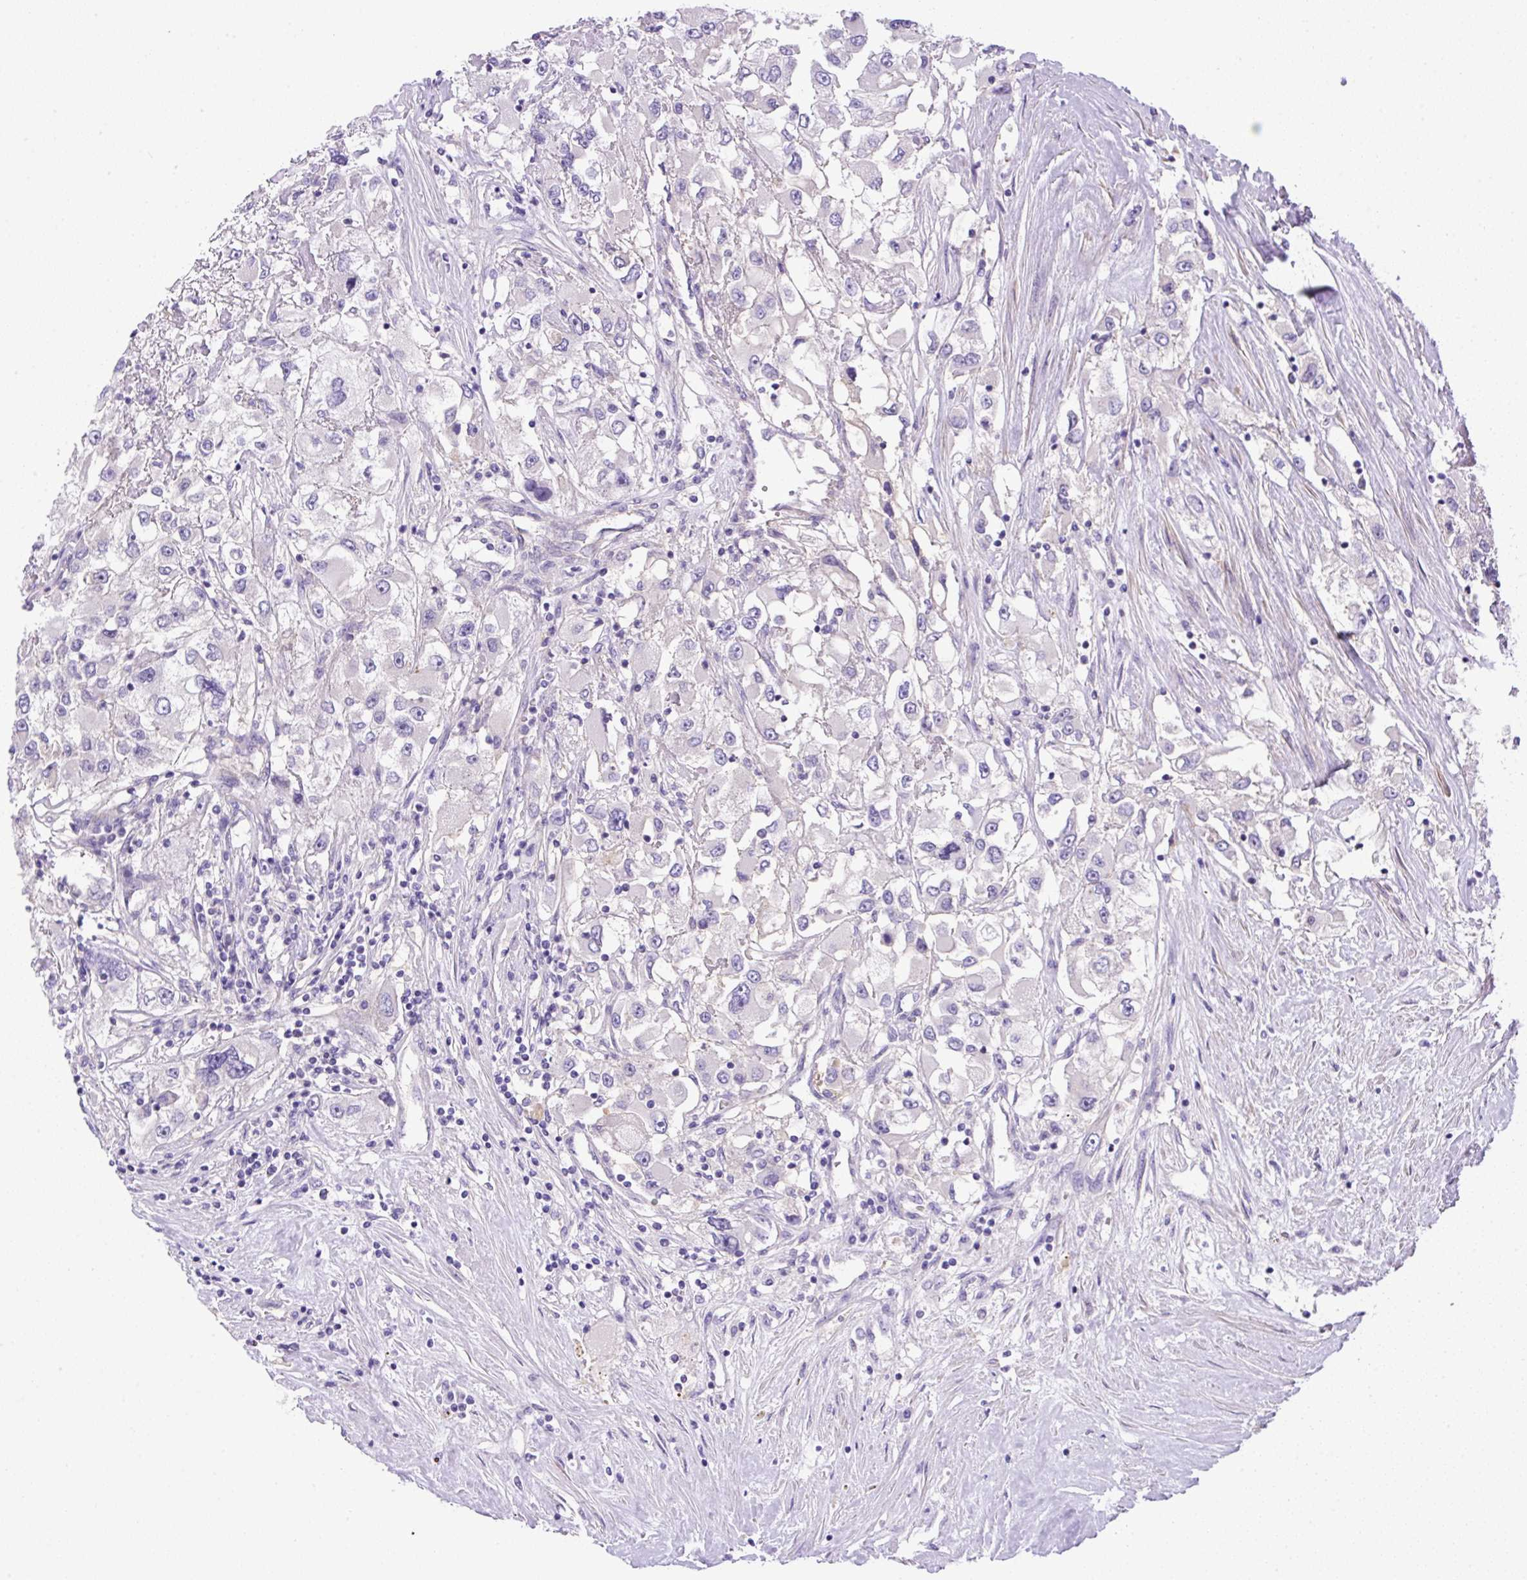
{"staining": {"intensity": "negative", "quantity": "none", "location": "none"}, "tissue": "renal cancer", "cell_type": "Tumor cells", "image_type": "cancer", "snomed": [{"axis": "morphology", "description": "Adenocarcinoma, NOS"}, {"axis": "topography", "description": "Kidney"}], "caption": "Immunohistochemistry micrograph of human renal cancer stained for a protein (brown), which exhibits no expression in tumor cells.", "gene": "NPTN", "patient": {"sex": "female", "age": 52}}